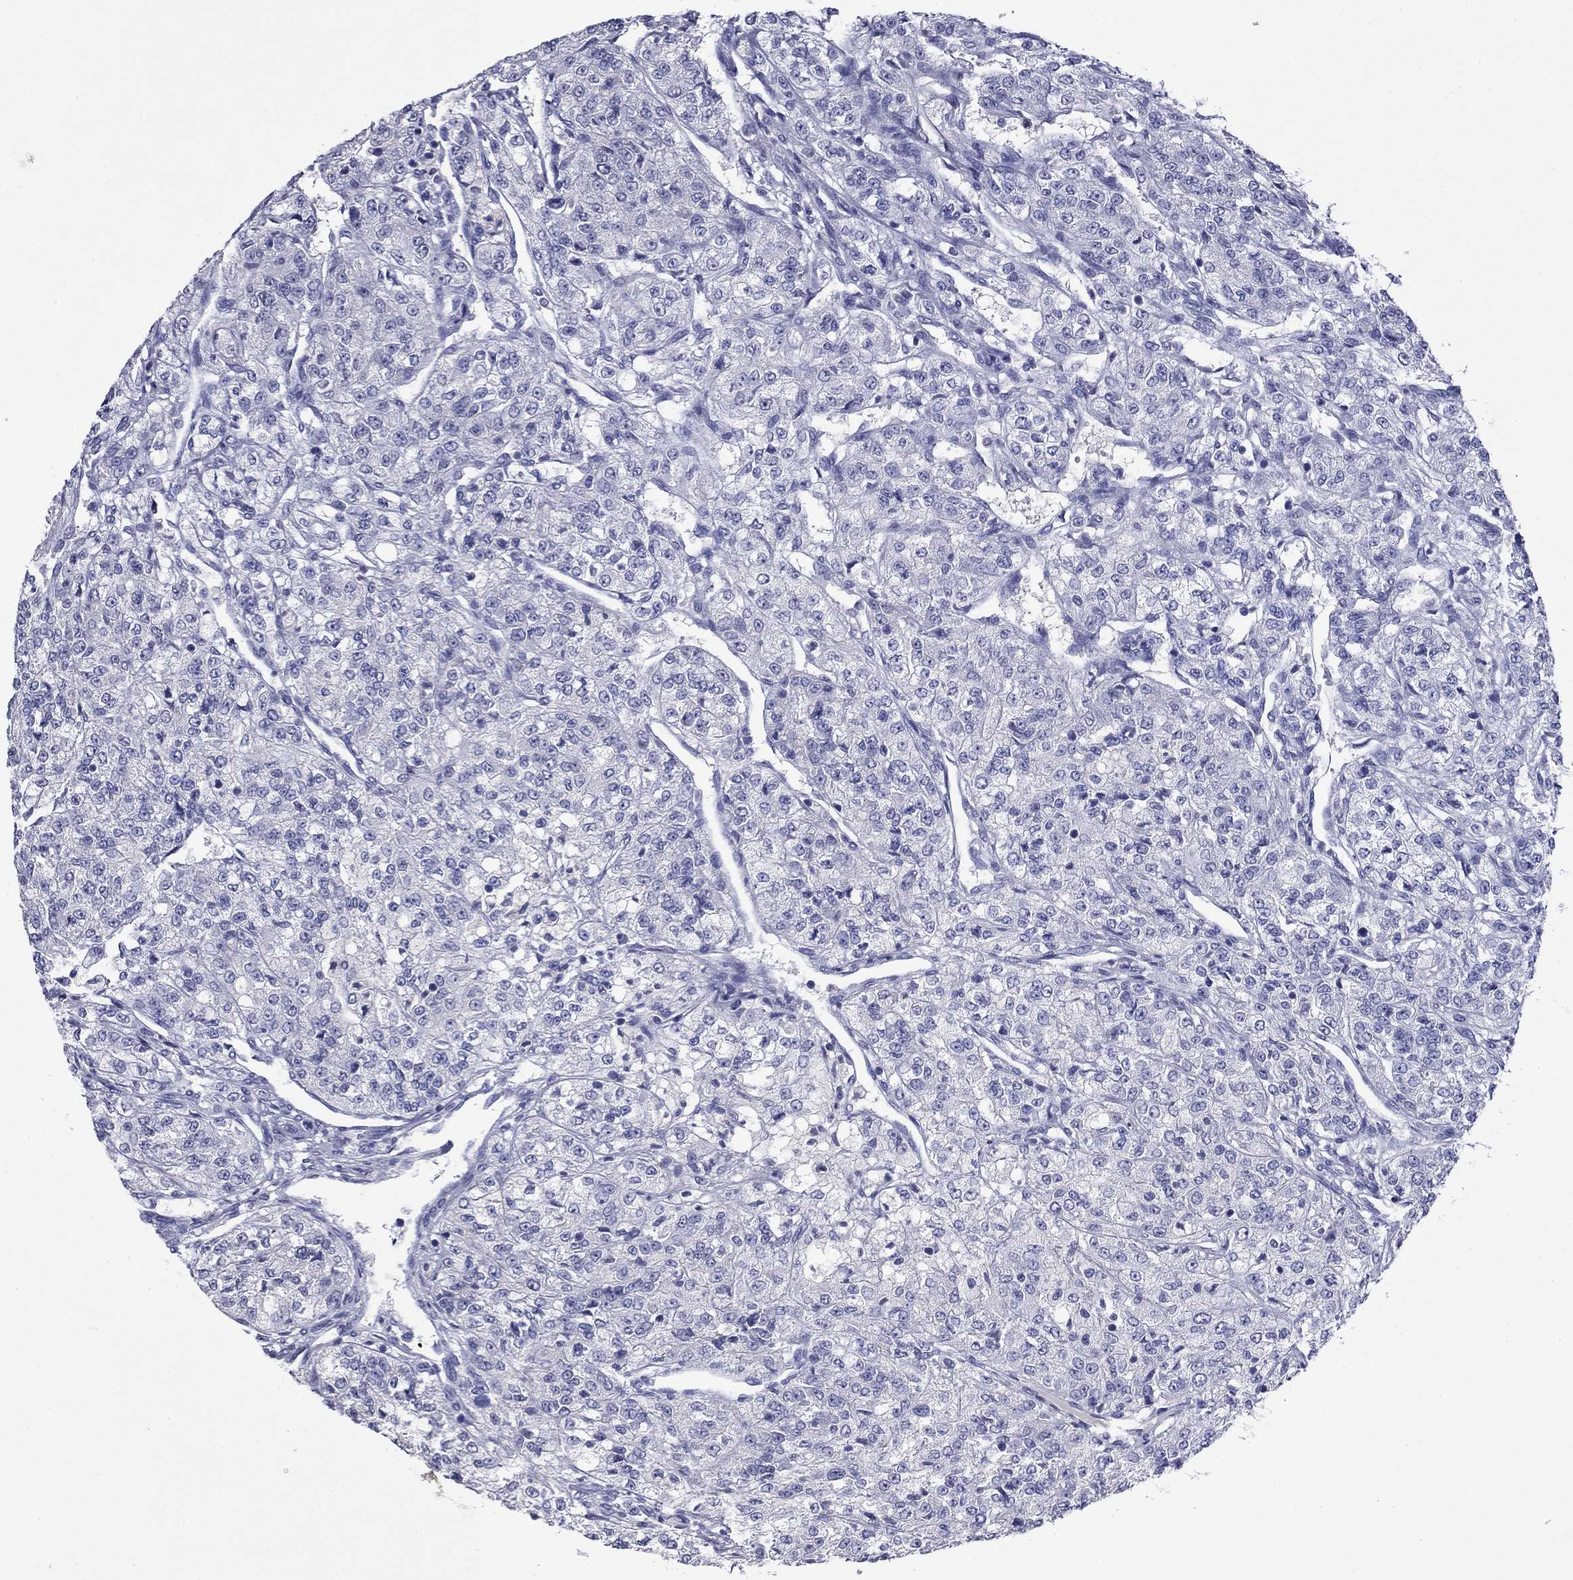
{"staining": {"intensity": "negative", "quantity": "none", "location": "none"}, "tissue": "renal cancer", "cell_type": "Tumor cells", "image_type": "cancer", "snomed": [{"axis": "morphology", "description": "Adenocarcinoma, NOS"}, {"axis": "topography", "description": "Kidney"}], "caption": "High magnification brightfield microscopy of renal adenocarcinoma stained with DAB (3,3'-diaminobenzidine) (brown) and counterstained with hematoxylin (blue): tumor cells show no significant staining.", "gene": "CFAP119", "patient": {"sex": "female", "age": 63}}